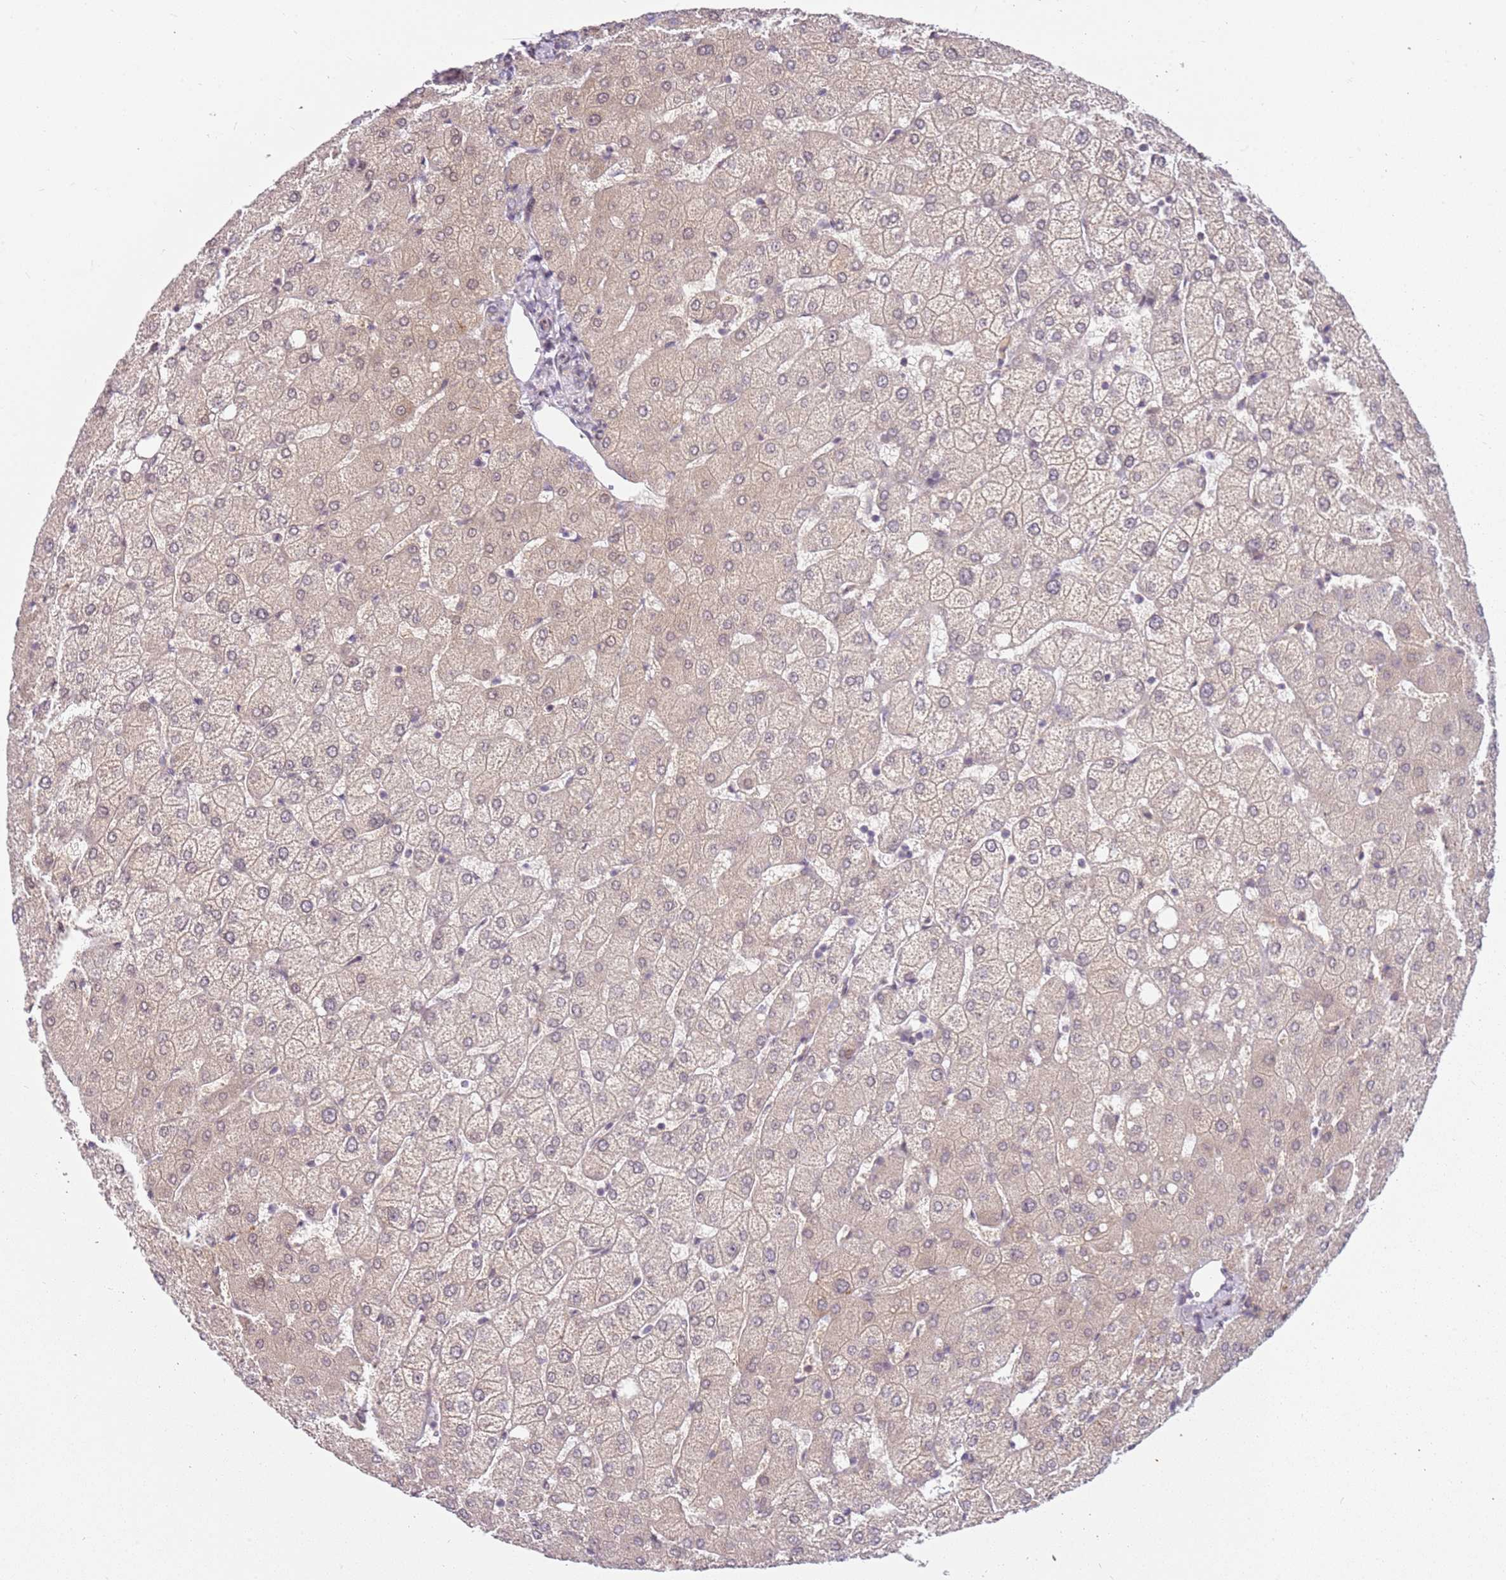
{"staining": {"intensity": "weak", "quantity": "25%-75%", "location": "cytoplasmic/membranous"}, "tissue": "liver", "cell_type": "Cholangiocytes", "image_type": "normal", "snomed": [{"axis": "morphology", "description": "Normal tissue, NOS"}, {"axis": "topography", "description": "Liver"}], "caption": "Immunohistochemical staining of unremarkable liver exhibits 25%-75% levels of weak cytoplasmic/membranous protein staining in approximately 25%-75% of cholangiocytes.", "gene": "DEFB116", "patient": {"sex": "female", "age": 54}}